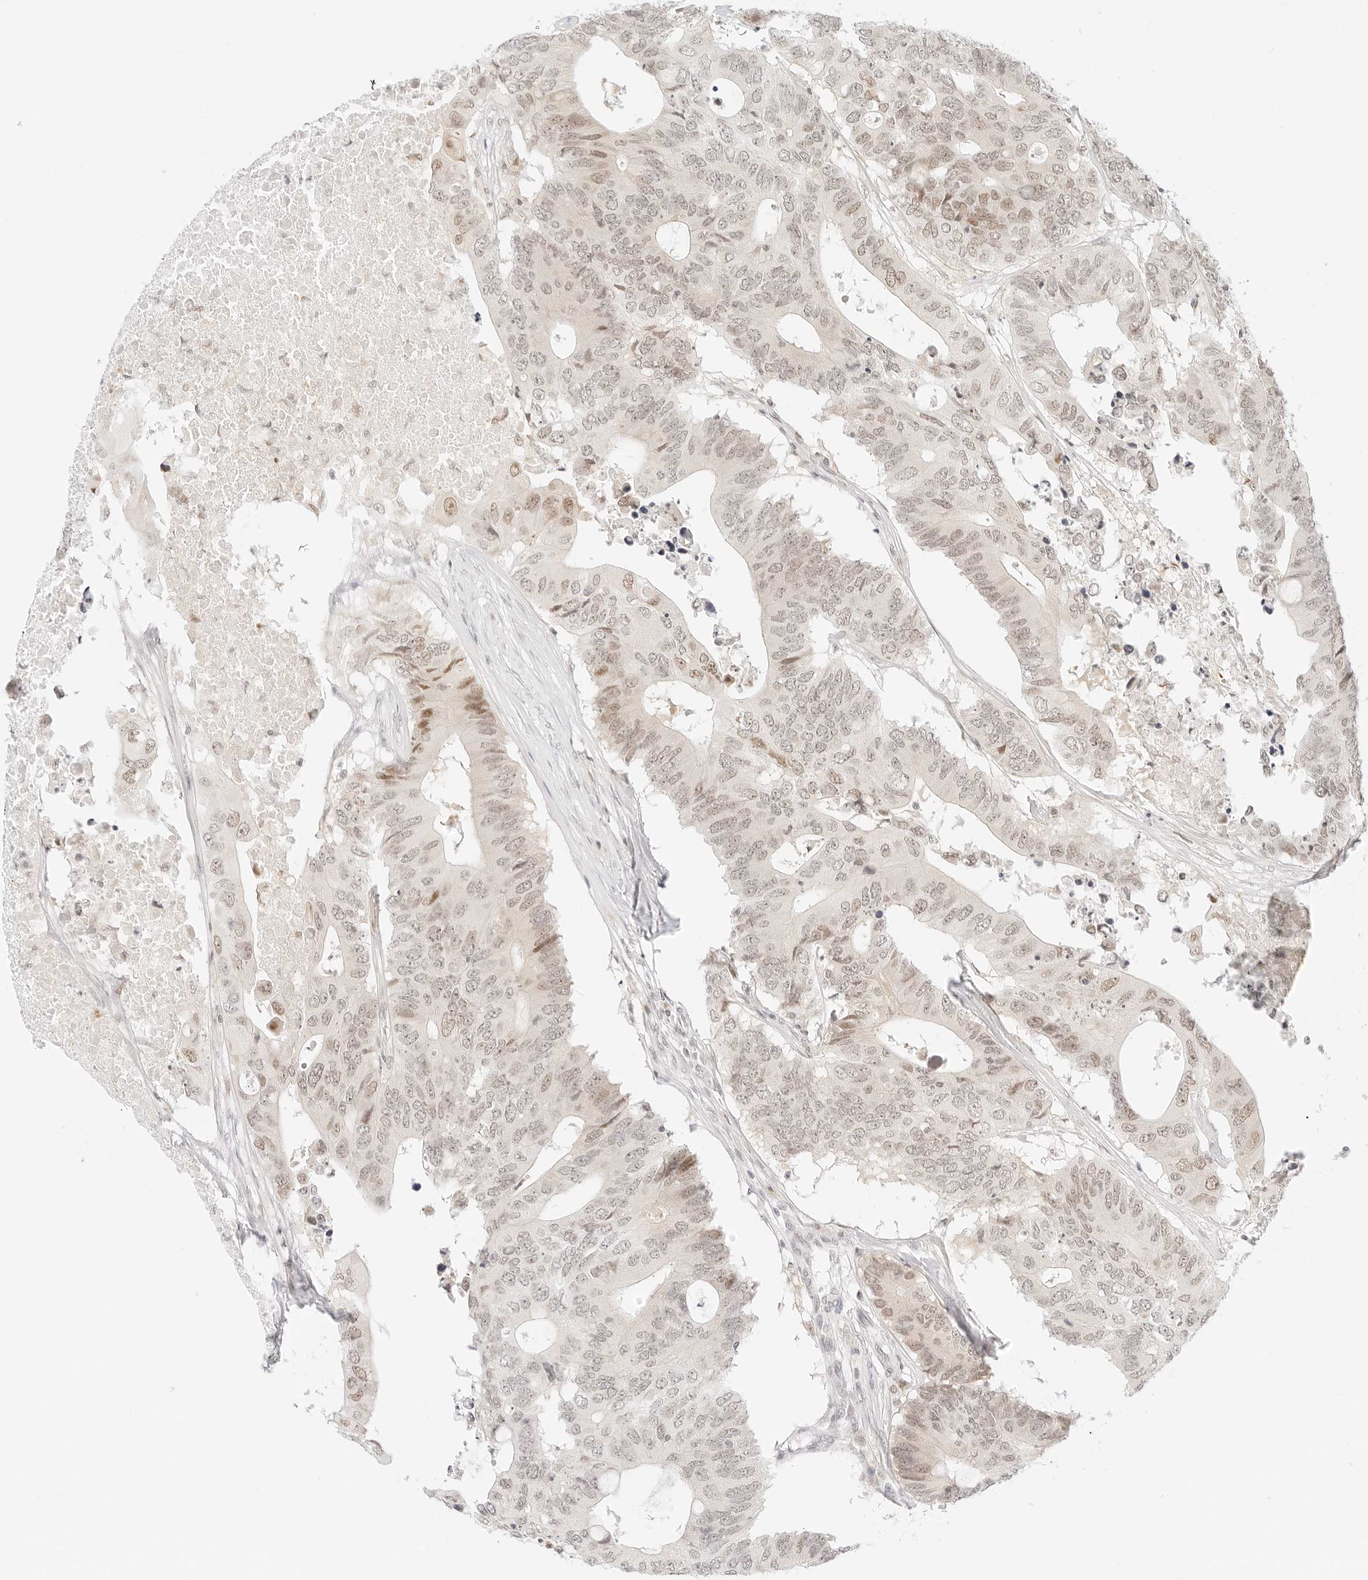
{"staining": {"intensity": "weak", "quantity": "25%-75%", "location": "nuclear"}, "tissue": "colorectal cancer", "cell_type": "Tumor cells", "image_type": "cancer", "snomed": [{"axis": "morphology", "description": "Adenocarcinoma, NOS"}, {"axis": "topography", "description": "Colon"}], "caption": "A brown stain highlights weak nuclear positivity of a protein in human colorectal cancer tumor cells.", "gene": "POLR3C", "patient": {"sex": "male", "age": 71}}